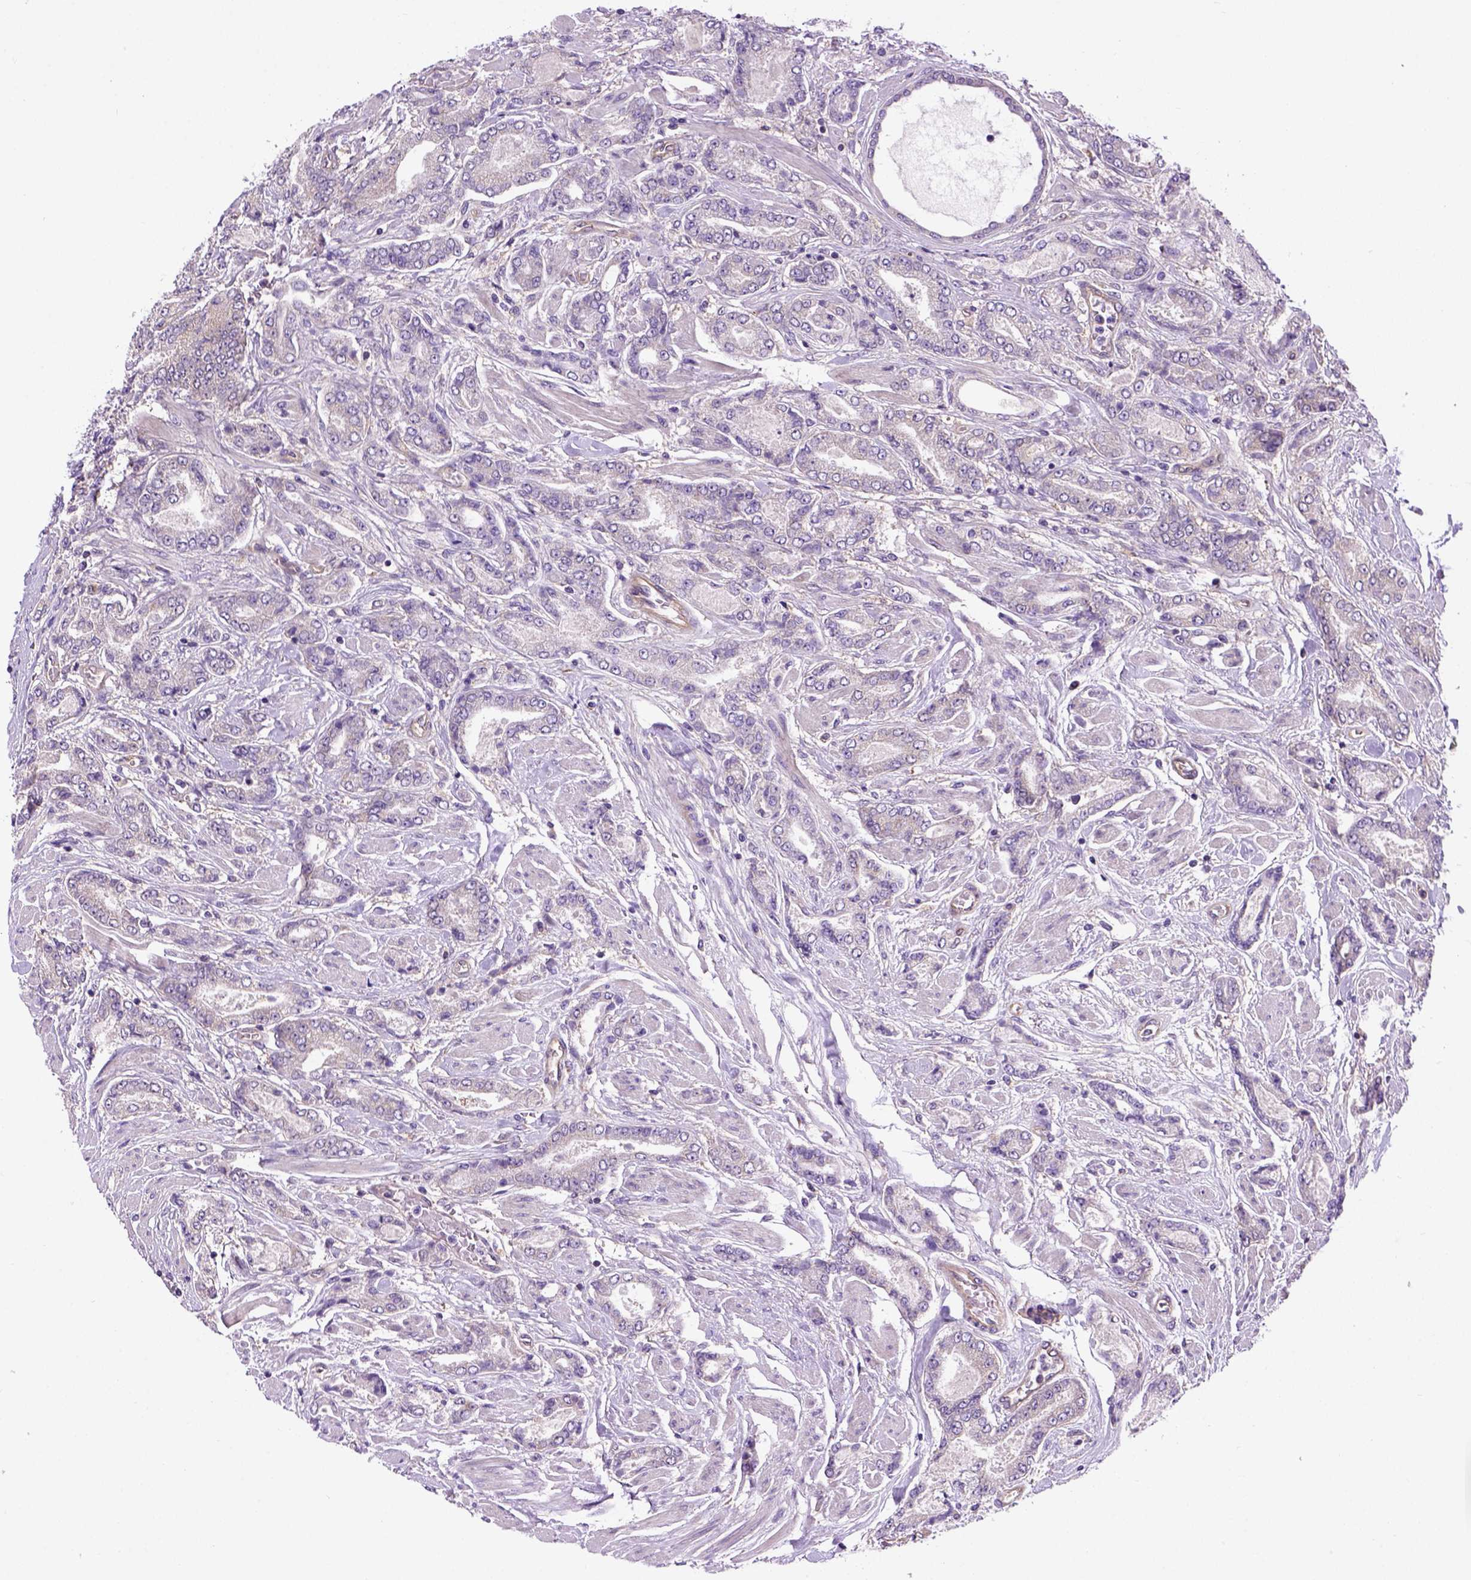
{"staining": {"intensity": "negative", "quantity": "none", "location": "none"}, "tissue": "prostate cancer", "cell_type": "Tumor cells", "image_type": "cancer", "snomed": [{"axis": "morphology", "description": "Adenocarcinoma, NOS"}, {"axis": "topography", "description": "Prostate"}], "caption": "Immunohistochemical staining of prostate cancer (adenocarcinoma) demonstrates no significant expression in tumor cells.", "gene": "CASKIN2", "patient": {"sex": "male", "age": 64}}